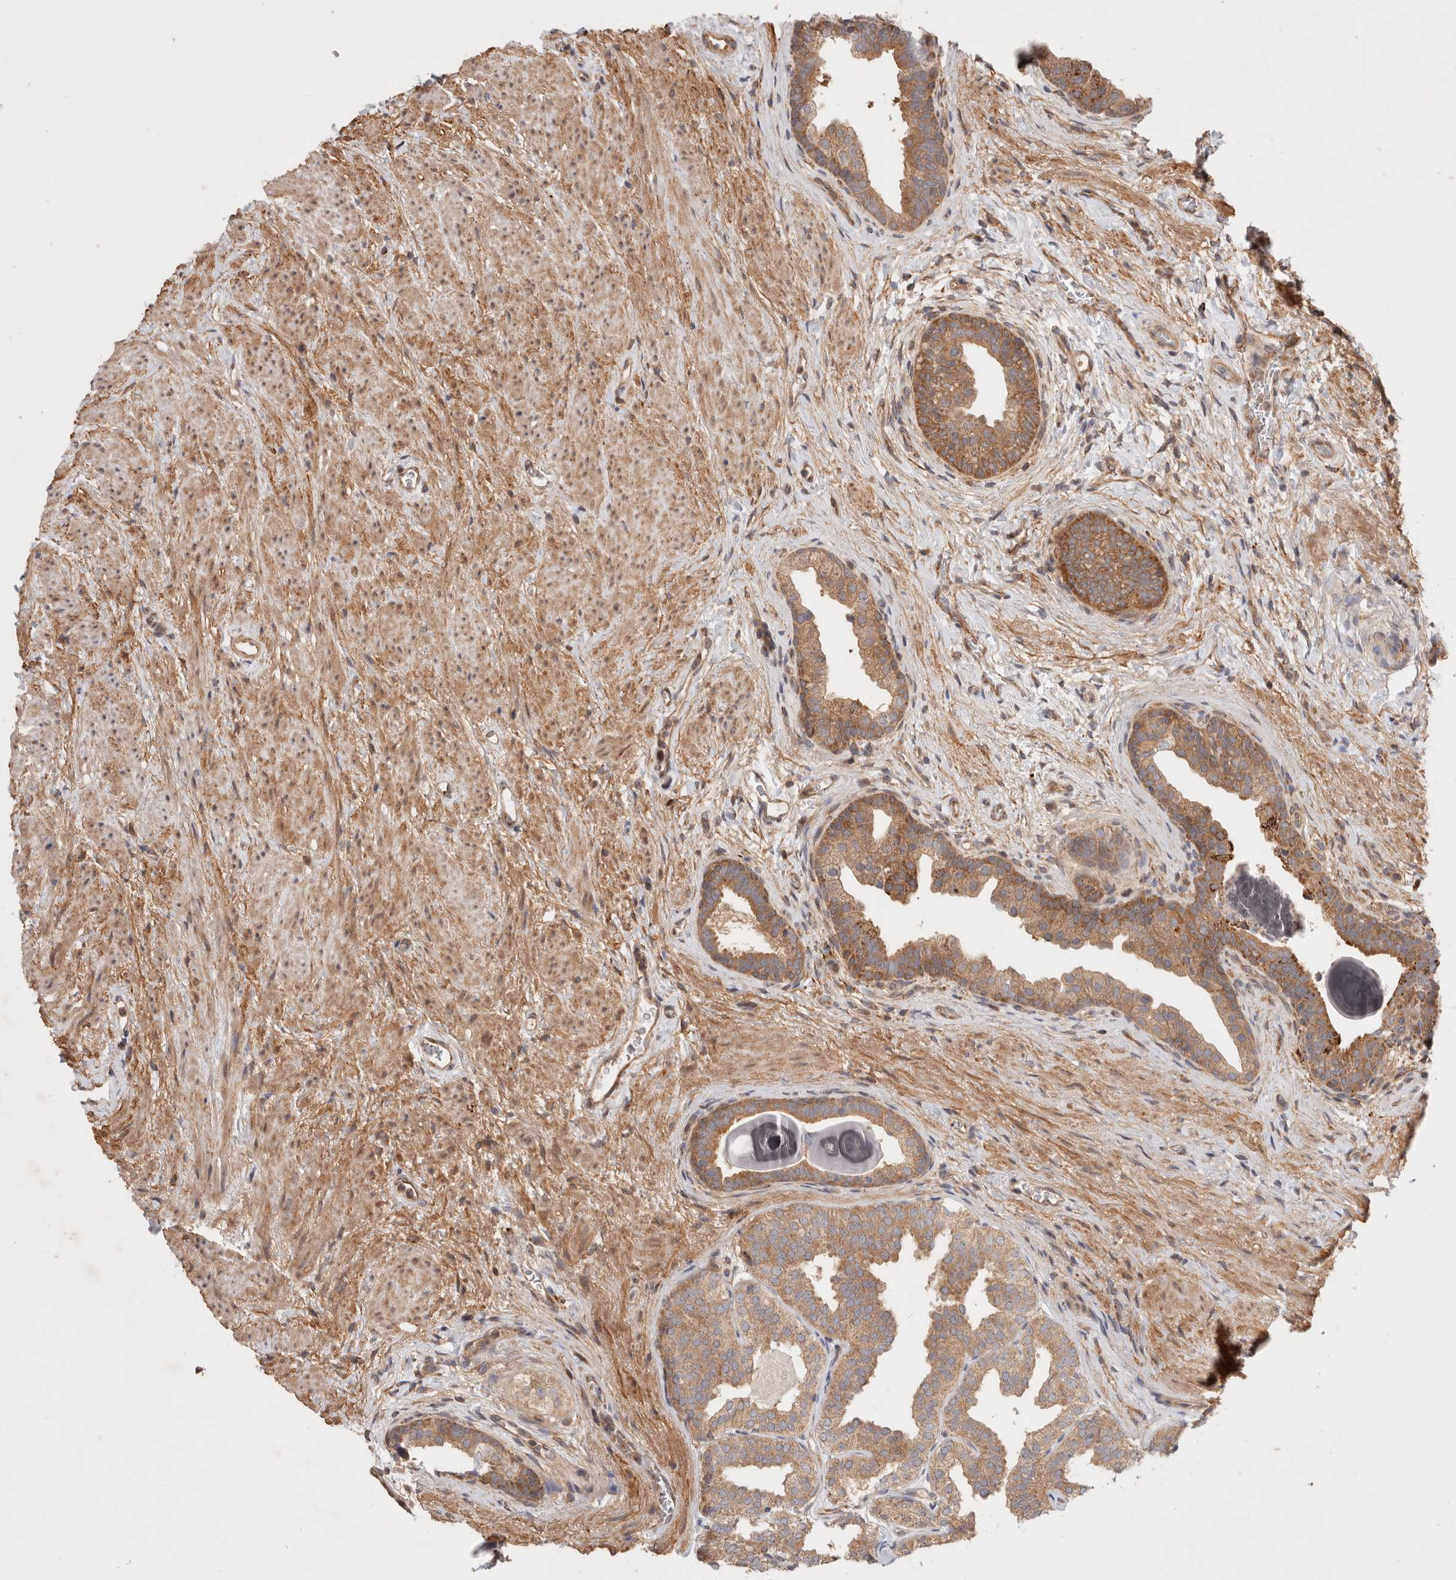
{"staining": {"intensity": "moderate", "quantity": ">75%", "location": "cytoplasmic/membranous"}, "tissue": "prostate", "cell_type": "Glandular cells", "image_type": "normal", "snomed": [{"axis": "morphology", "description": "Normal tissue, NOS"}, {"axis": "topography", "description": "Prostate"}], "caption": "Immunohistochemical staining of unremarkable prostate exhibits medium levels of moderate cytoplasmic/membranous staining in about >75% of glandular cells. The staining was performed using DAB (3,3'-diaminobenzidine) to visualize the protein expression in brown, while the nuclei were stained in blue with hematoxylin (Magnification: 20x).", "gene": "HROB", "patient": {"sex": "male", "age": 48}}